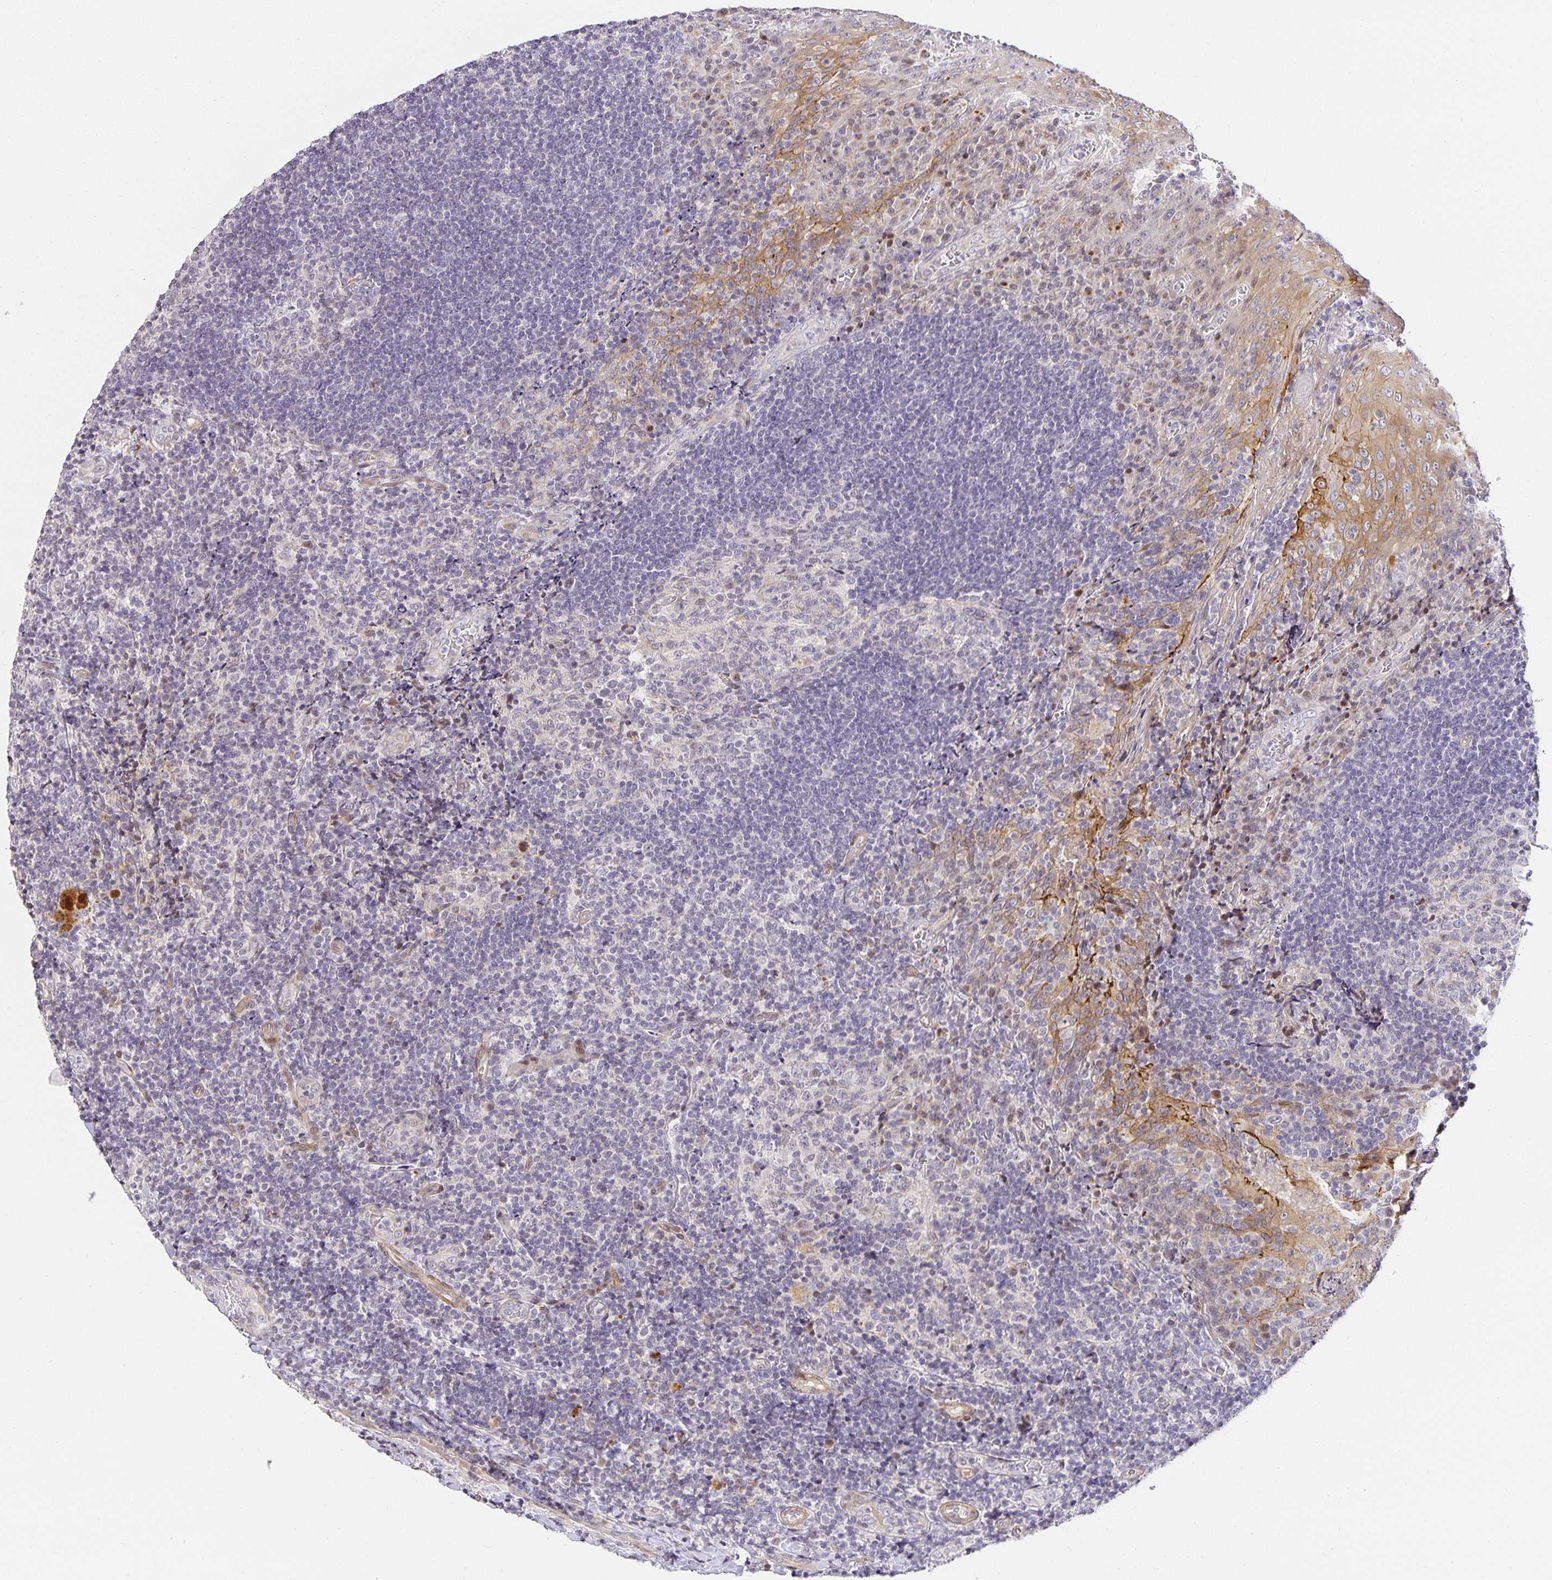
{"staining": {"intensity": "negative", "quantity": "none", "location": "none"}, "tissue": "tonsil", "cell_type": "Germinal center cells", "image_type": "normal", "snomed": [{"axis": "morphology", "description": "Normal tissue, NOS"}, {"axis": "topography", "description": "Tonsil"}], "caption": "IHC histopathology image of benign tonsil stained for a protein (brown), which demonstrates no expression in germinal center cells. The staining is performed using DAB (3,3'-diaminobenzidine) brown chromogen with nuclei counter-stained in using hematoxylin.", "gene": "TJP3", "patient": {"sex": "male", "age": 17}}